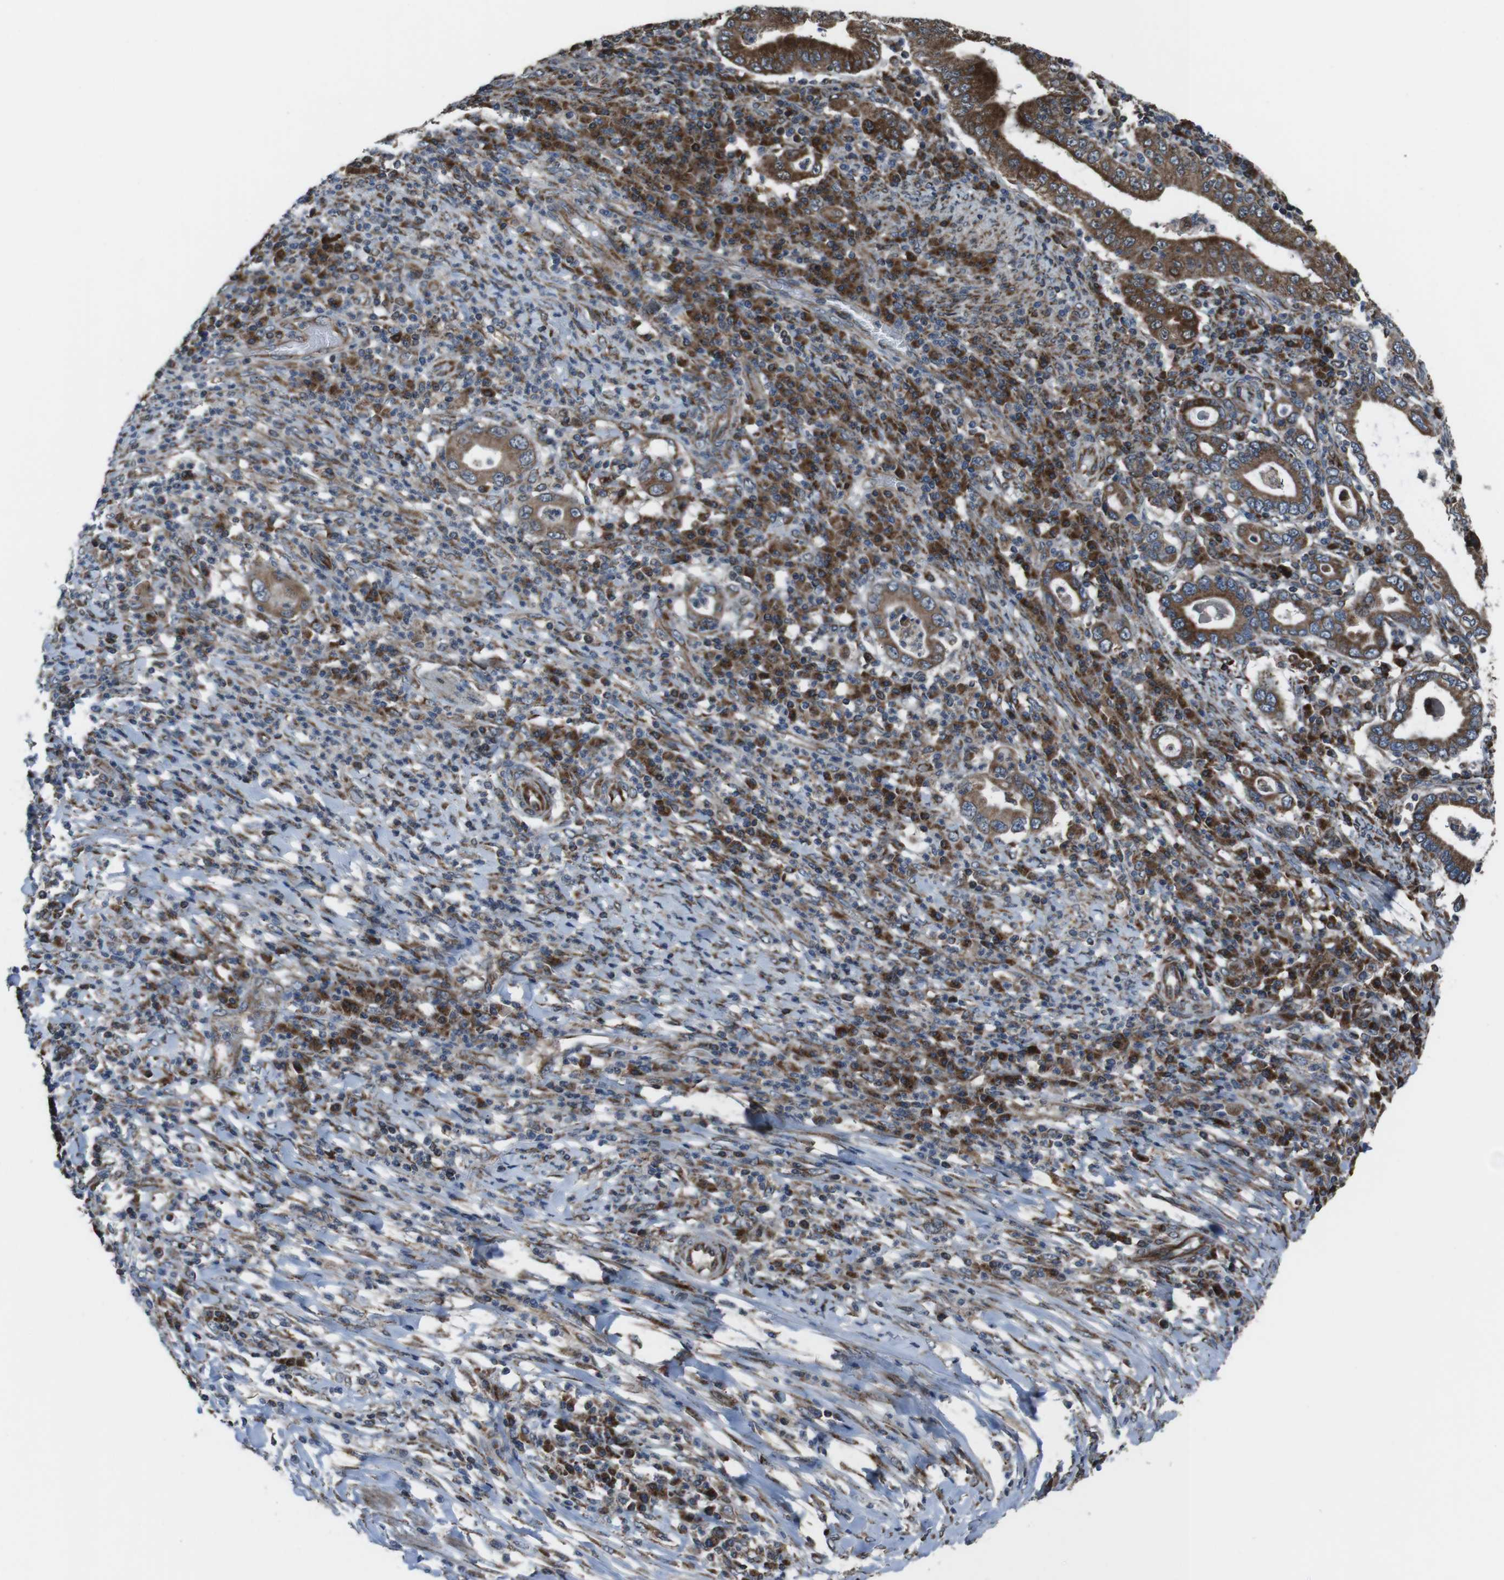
{"staining": {"intensity": "moderate", "quantity": ">75%", "location": "cytoplasmic/membranous"}, "tissue": "stomach cancer", "cell_type": "Tumor cells", "image_type": "cancer", "snomed": [{"axis": "morphology", "description": "Normal tissue, NOS"}, {"axis": "morphology", "description": "Adenocarcinoma, NOS"}, {"axis": "topography", "description": "Esophagus"}, {"axis": "topography", "description": "Stomach, upper"}, {"axis": "topography", "description": "Peripheral nerve tissue"}], "caption": "This histopathology image exhibits stomach cancer (adenocarcinoma) stained with IHC to label a protein in brown. The cytoplasmic/membranous of tumor cells show moderate positivity for the protein. Nuclei are counter-stained blue.", "gene": "GIMAP8", "patient": {"sex": "male", "age": 62}}